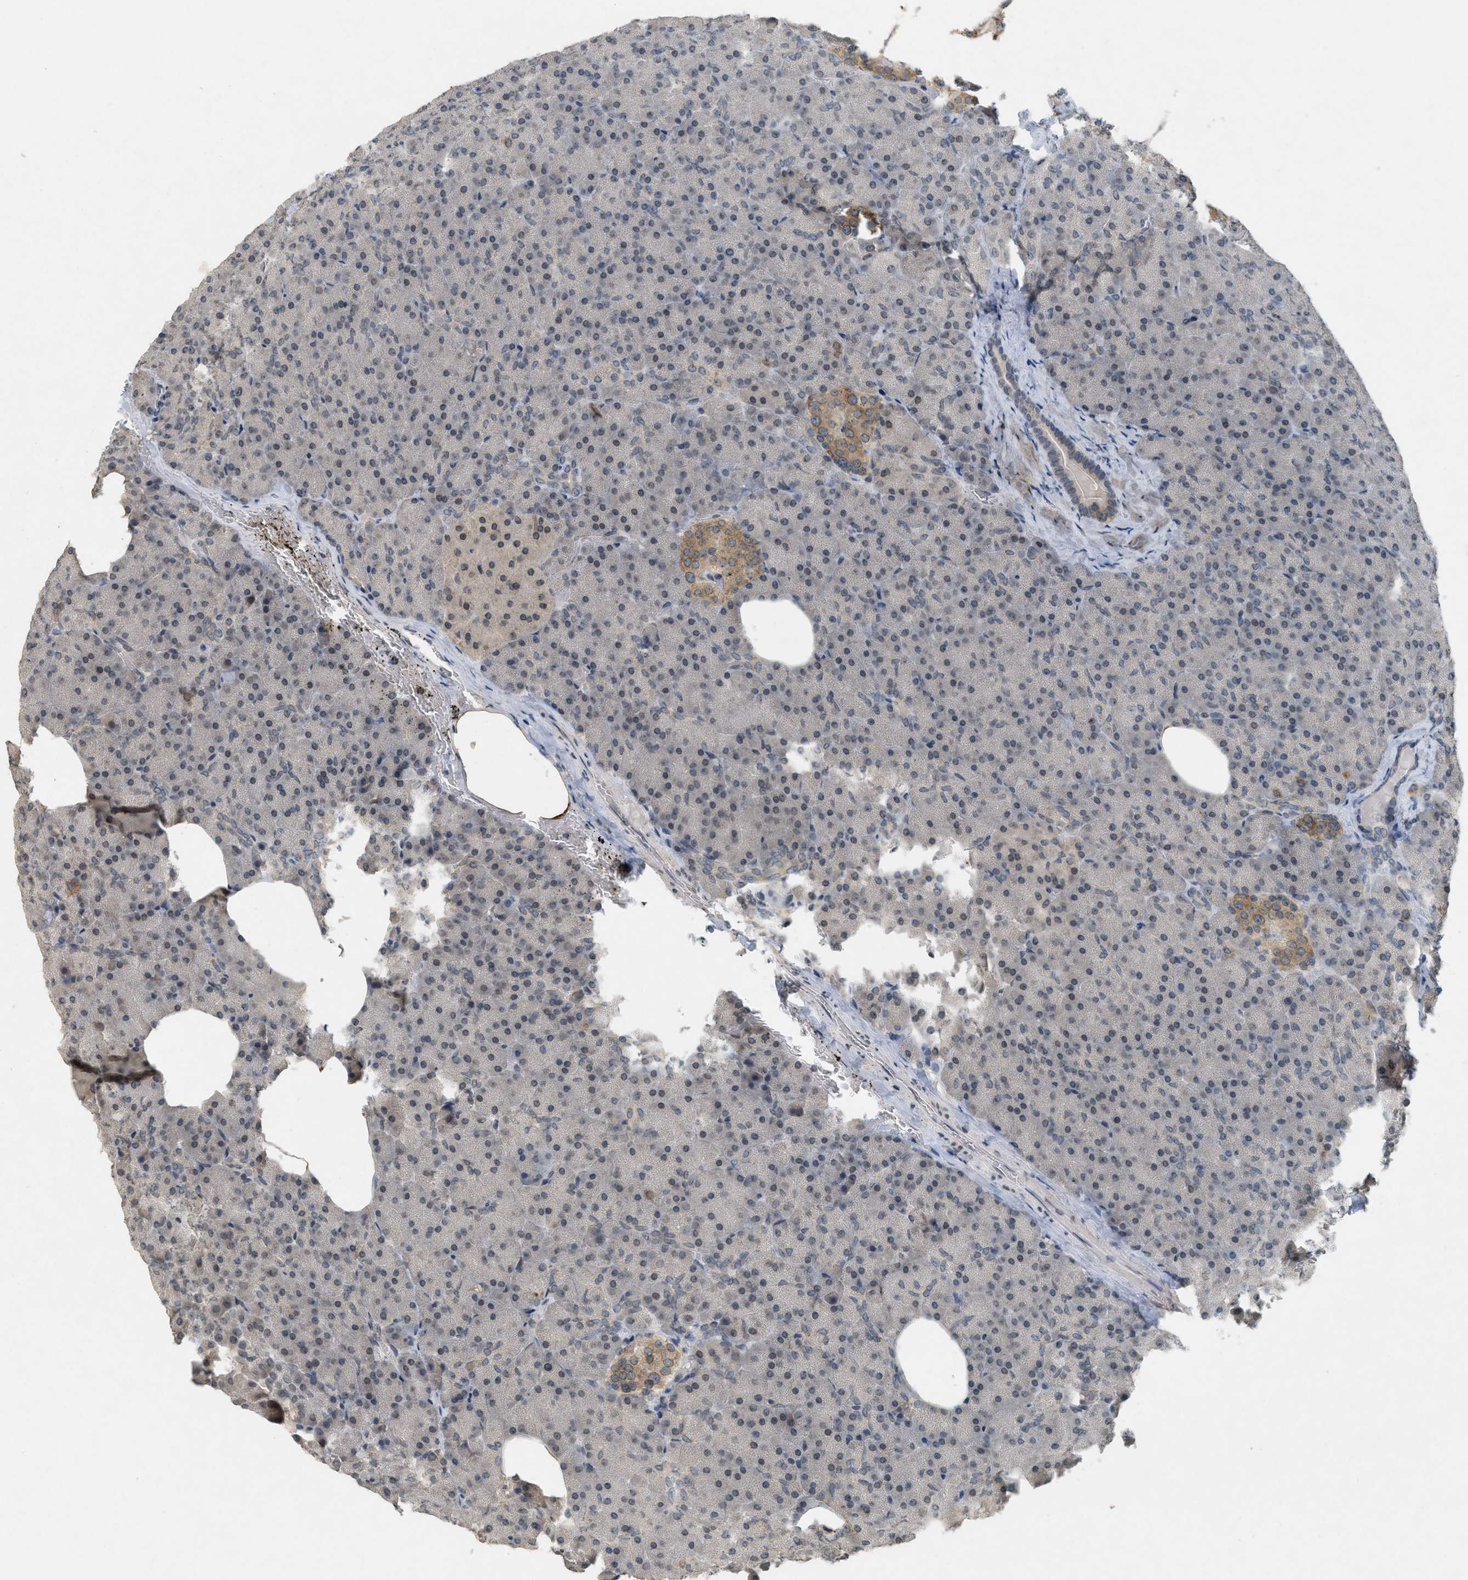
{"staining": {"intensity": "weak", "quantity": "25%-75%", "location": "cytoplasmic/membranous,nuclear"}, "tissue": "pancreas", "cell_type": "Exocrine glandular cells", "image_type": "normal", "snomed": [{"axis": "morphology", "description": "Normal tissue, NOS"}, {"axis": "topography", "description": "Pancreas"}], "caption": "A high-resolution image shows IHC staining of normal pancreas, which exhibits weak cytoplasmic/membranous,nuclear staining in about 25%-75% of exocrine glandular cells.", "gene": "ABHD6", "patient": {"sex": "female", "age": 35}}